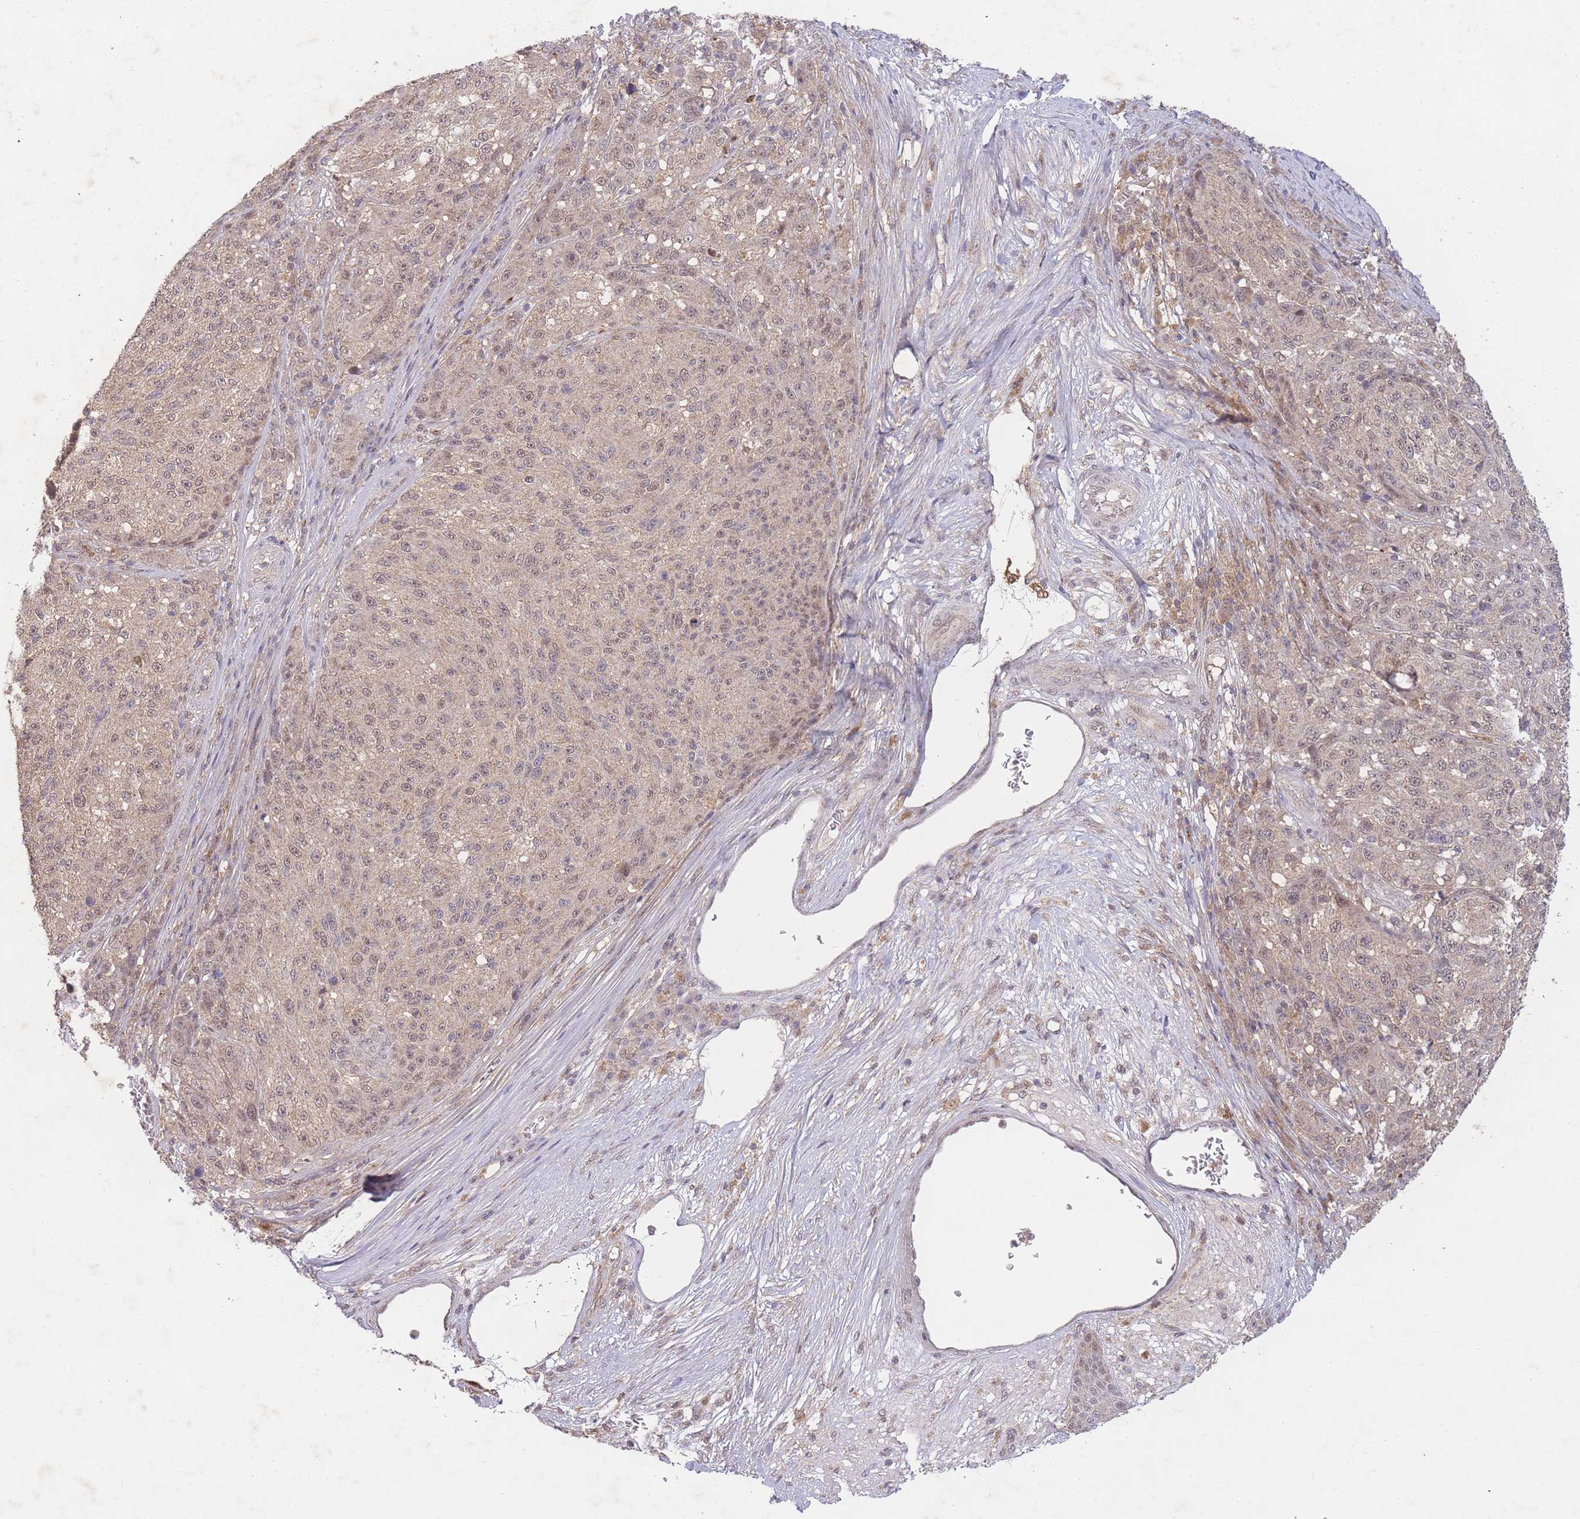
{"staining": {"intensity": "weak", "quantity": ">75%", "location": "cytoplasmic/membranous,nuclear"}, "tissue": "melanoma", "cell_type": "Tumor cells", "image_type": "cancer", "snomed": [{"axis": "morphology", "description": "Malignant melanoma, NOS"}, {"axis": "topography", "description": "Skin"}], "caption": "A micrograph of human malignant melanoma stained for a protein shows weak cytoplasmic/membranous and nuclear brown staining in tumor cells.", "gene": "RNF144B", "patient": {"sex": "male", "age": 53}}